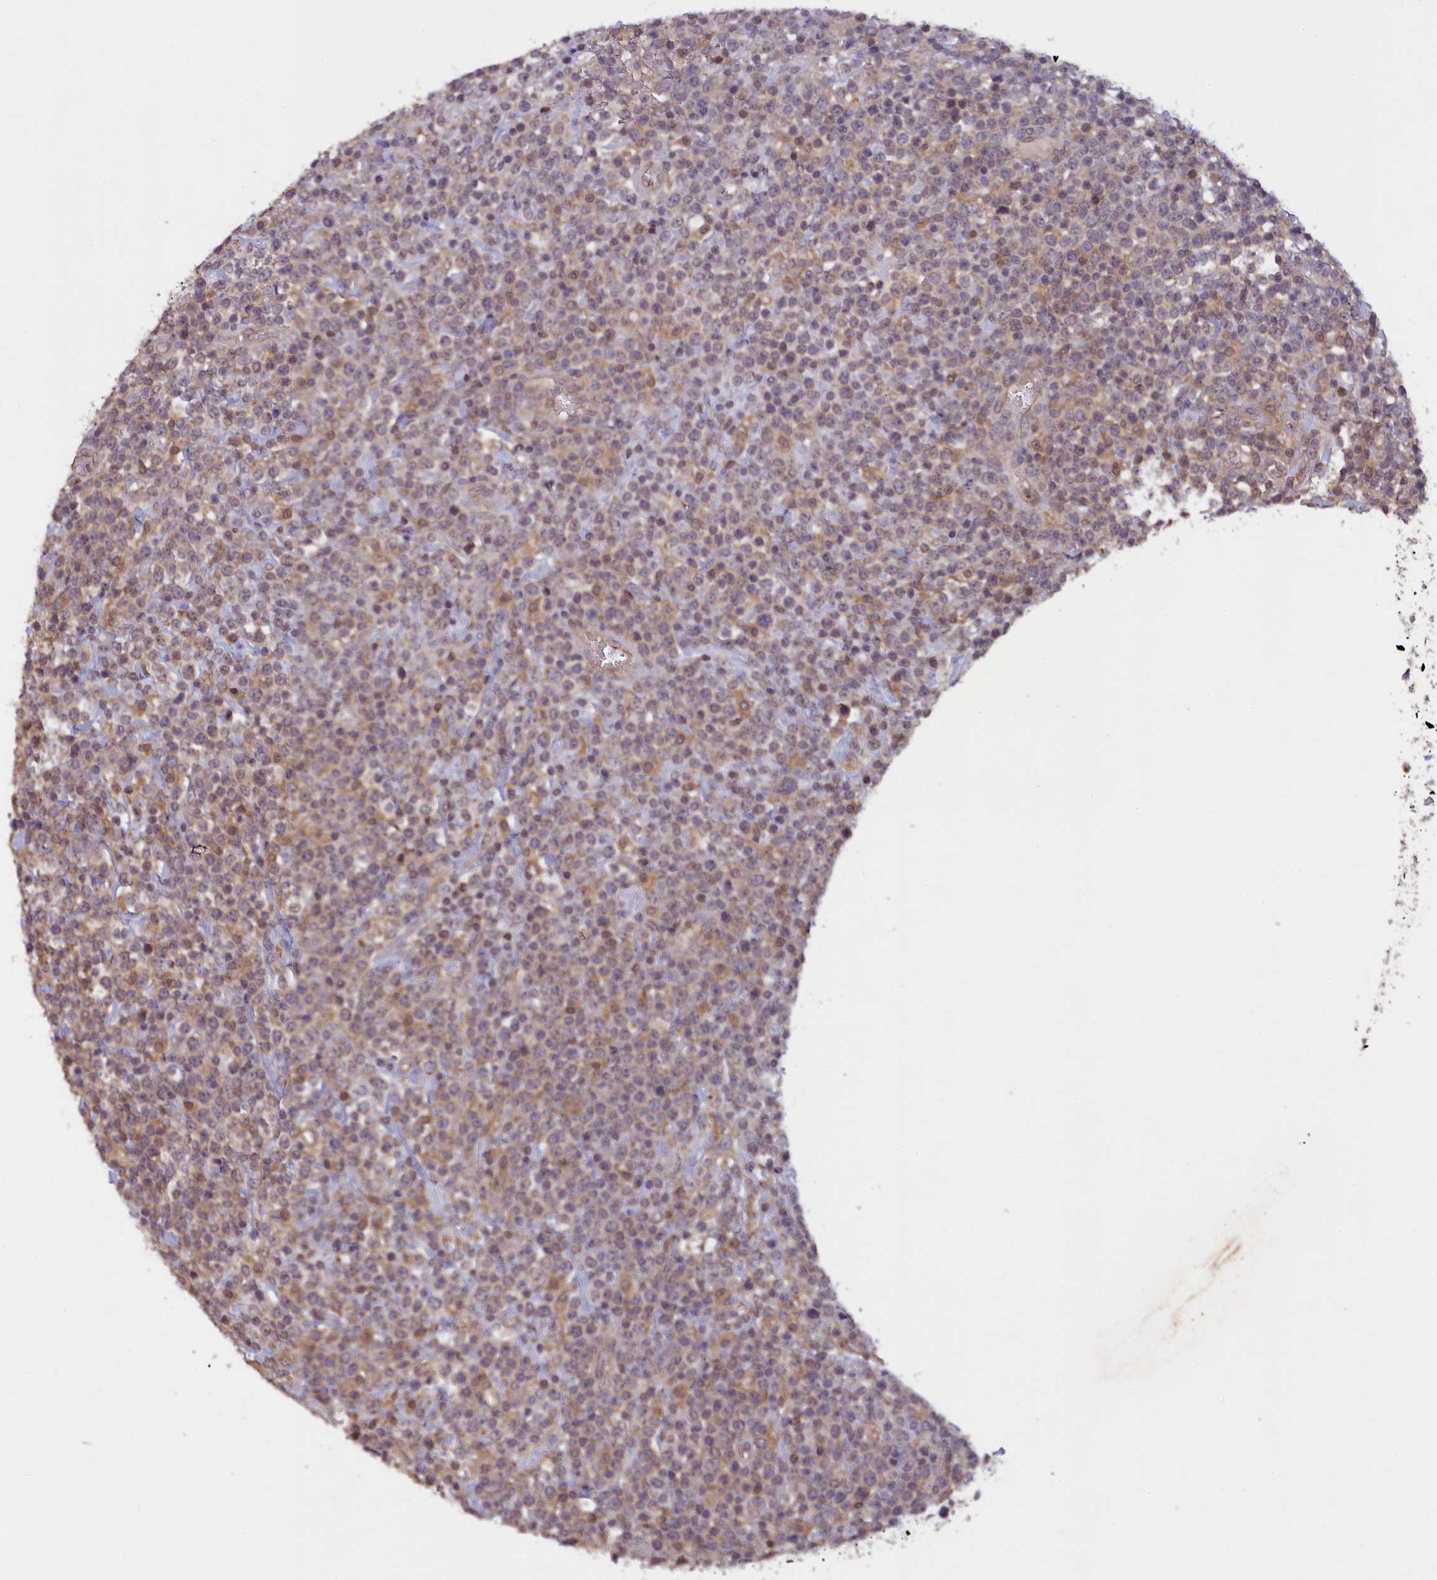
{"staining": {"intensity": "weak", "quantity": "<25%", "location": "cytoplasmic/membranous"}, "tissue": "lymphoma", "cell_type": "Tumor cells", "image_type": "cancer", "snomed": [{"axis": "morphology", "description": "Malignant lymphoma, non-Hodgkin's type, High grade"}, {"axis": "topography", "description": "Colon"}], "caption": "Immunohistochemical staining of human malignant lymphoma, non-Hodgkin's type (high-grade) demonstrates no significant positivity in tumor cells.", "gene": "NUBP1", "patient": {"sex": "female", "age": 53}}